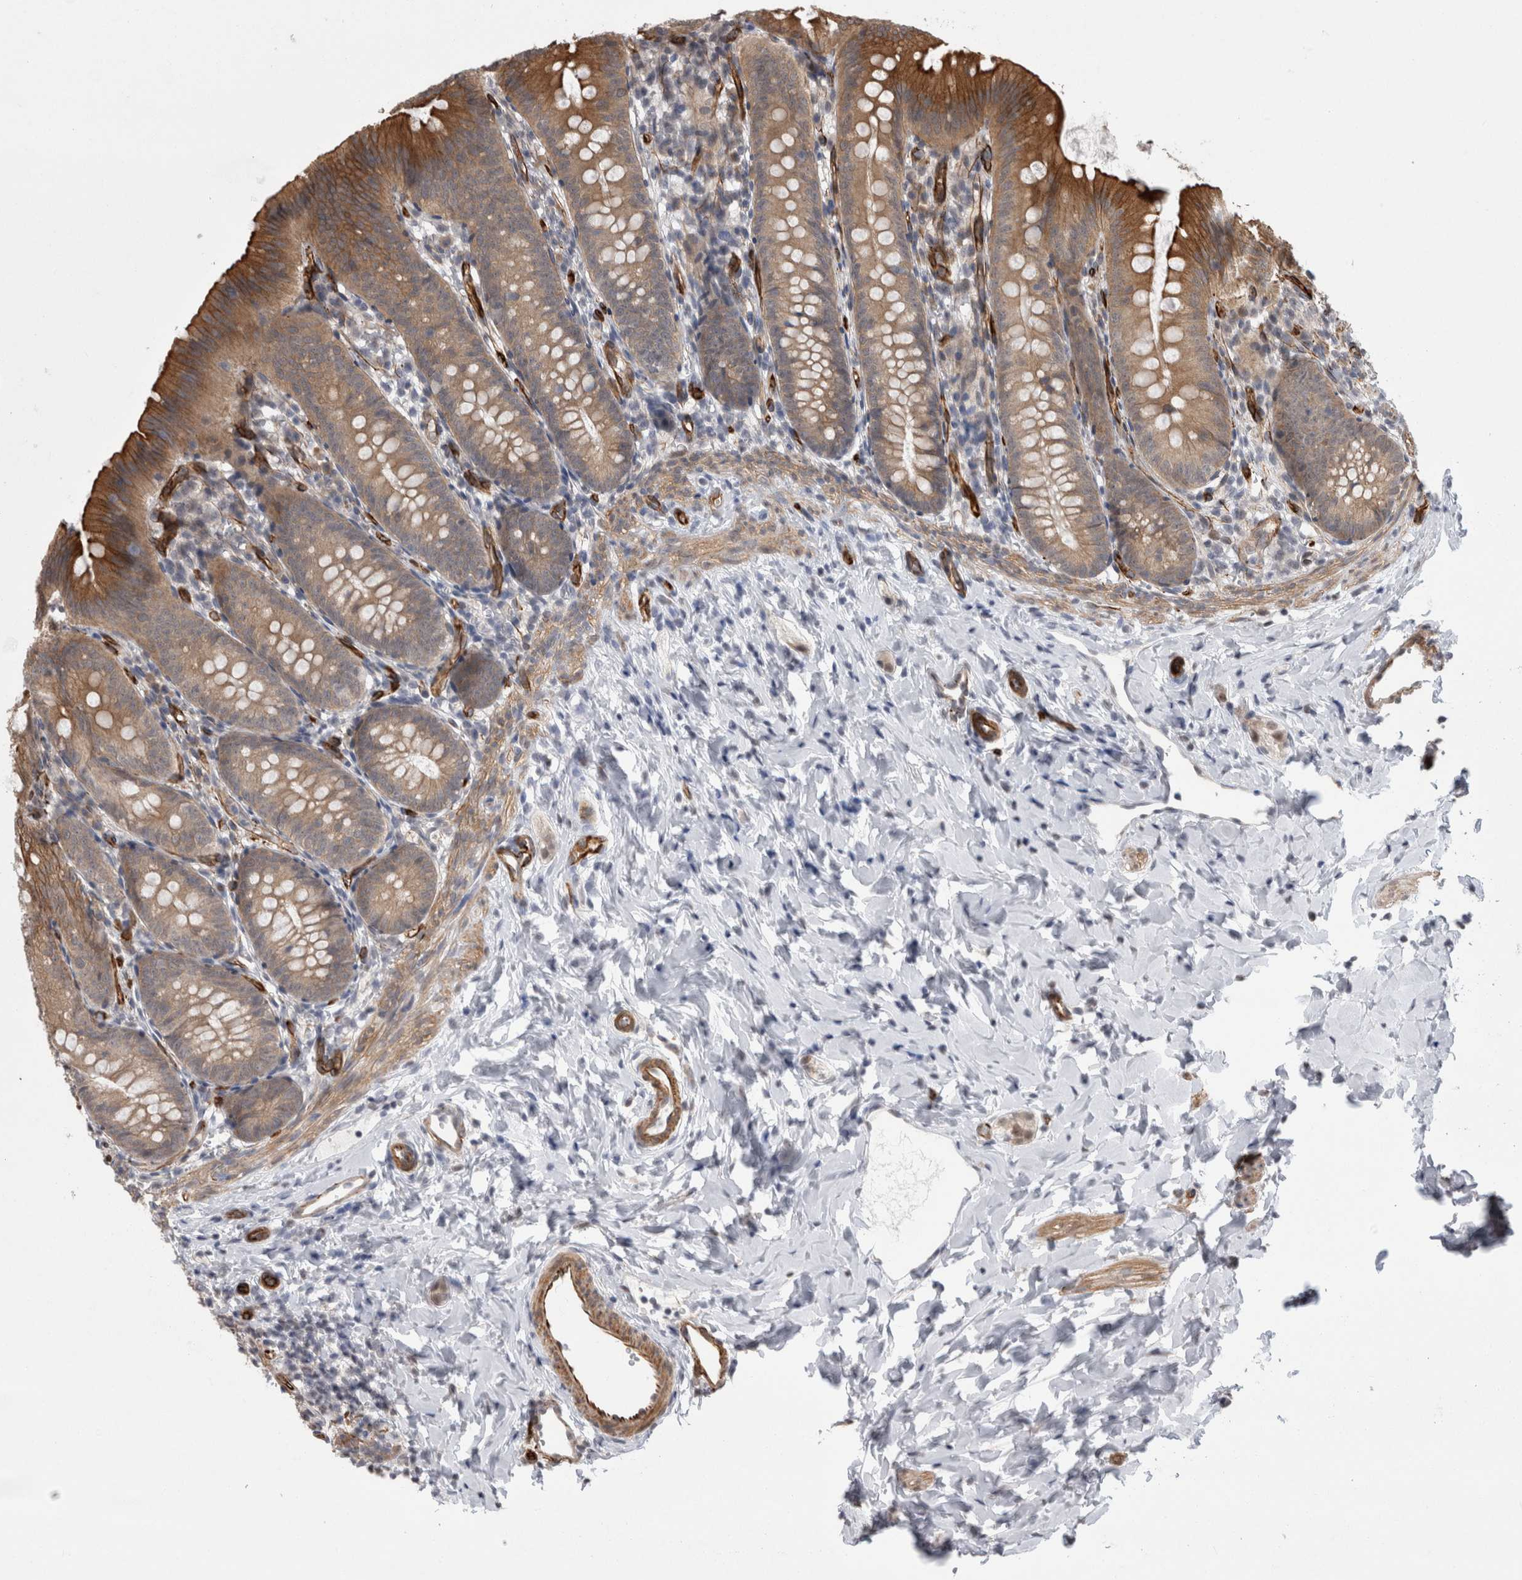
{"staining": {"intensity": "moderate", "quantity": ">75%", "location": "cytoplasmic/membranous"}, "tissue": "appendix", "cell_type": "Glandular cells", "image_type": "normal", "snomed": [{"axis": "morphology", "description": "Normal tissue, NOS"}, {"axis": "topography", "description": "Appendix"}], "caption": "DAB (3,3'-diaminobenzidine) immunohistochemical staining of unremarkable human appendix shows moderate cytoplasmic/membranous protein positivity in about >75% of glandular cells.", "gene": "FAM83H", "patient": {"sex": "male", "age": 1}}